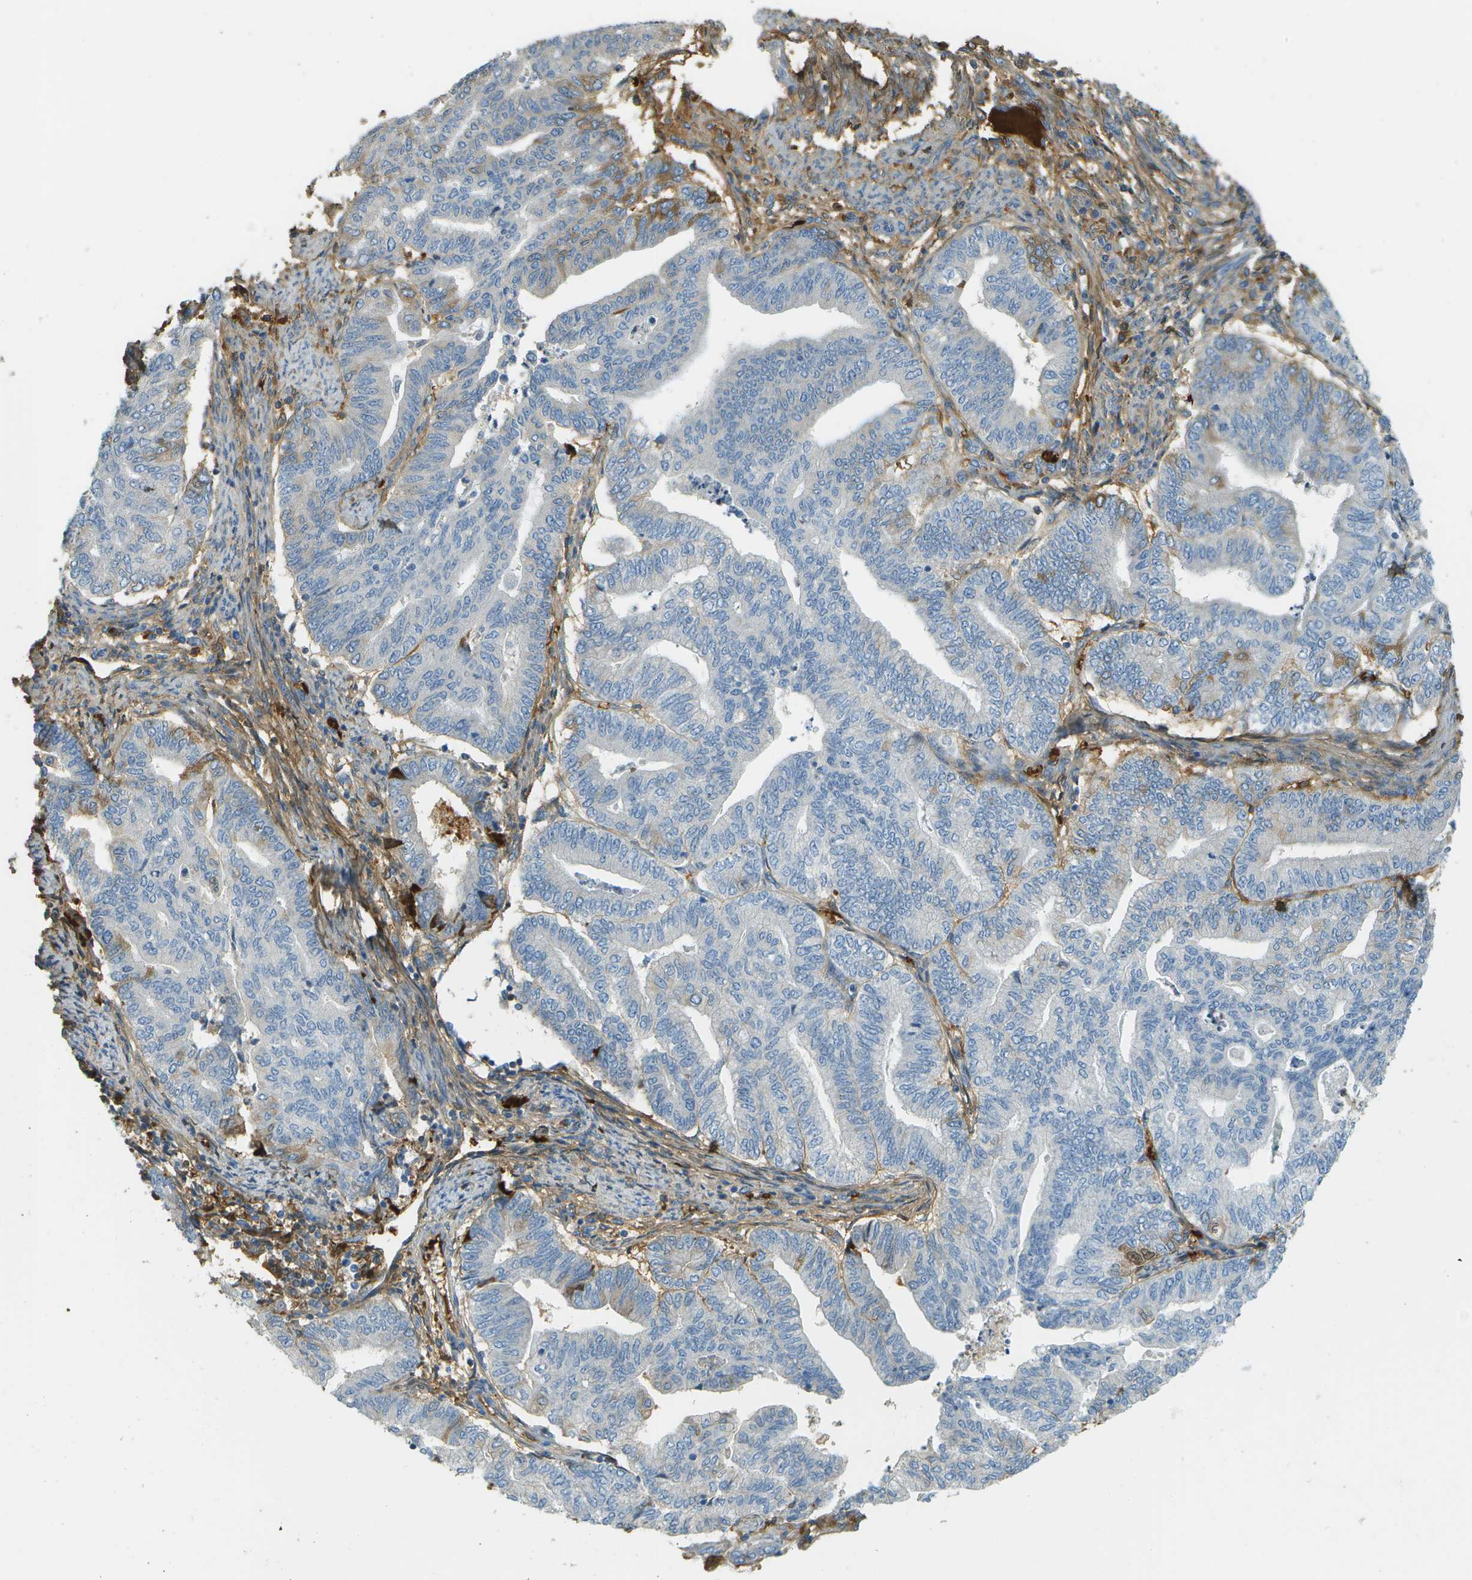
{"staining": {"intensity": "negative", "quantity": "none", "location": "none"}, "tissue": "endometrial cancer", "cell_type": "Tumor cells", "image_type": "cancer", "snomed": [{"axis": "morphology", "description": "Adenocarcinoma, NOS"}, {"axis": "topography", "description": "Endometrium"}], "caption": "High magnification brightfield microscopy of adenocarcinoma (endometrial) stained with DAB (3,3'-diaminobenzidine) (brown) and counterstained with hematoxylin (blue): tumor cells show no significant positivity.", "gene": "DCN", "patient": {"sex": "female", "age": 79}}